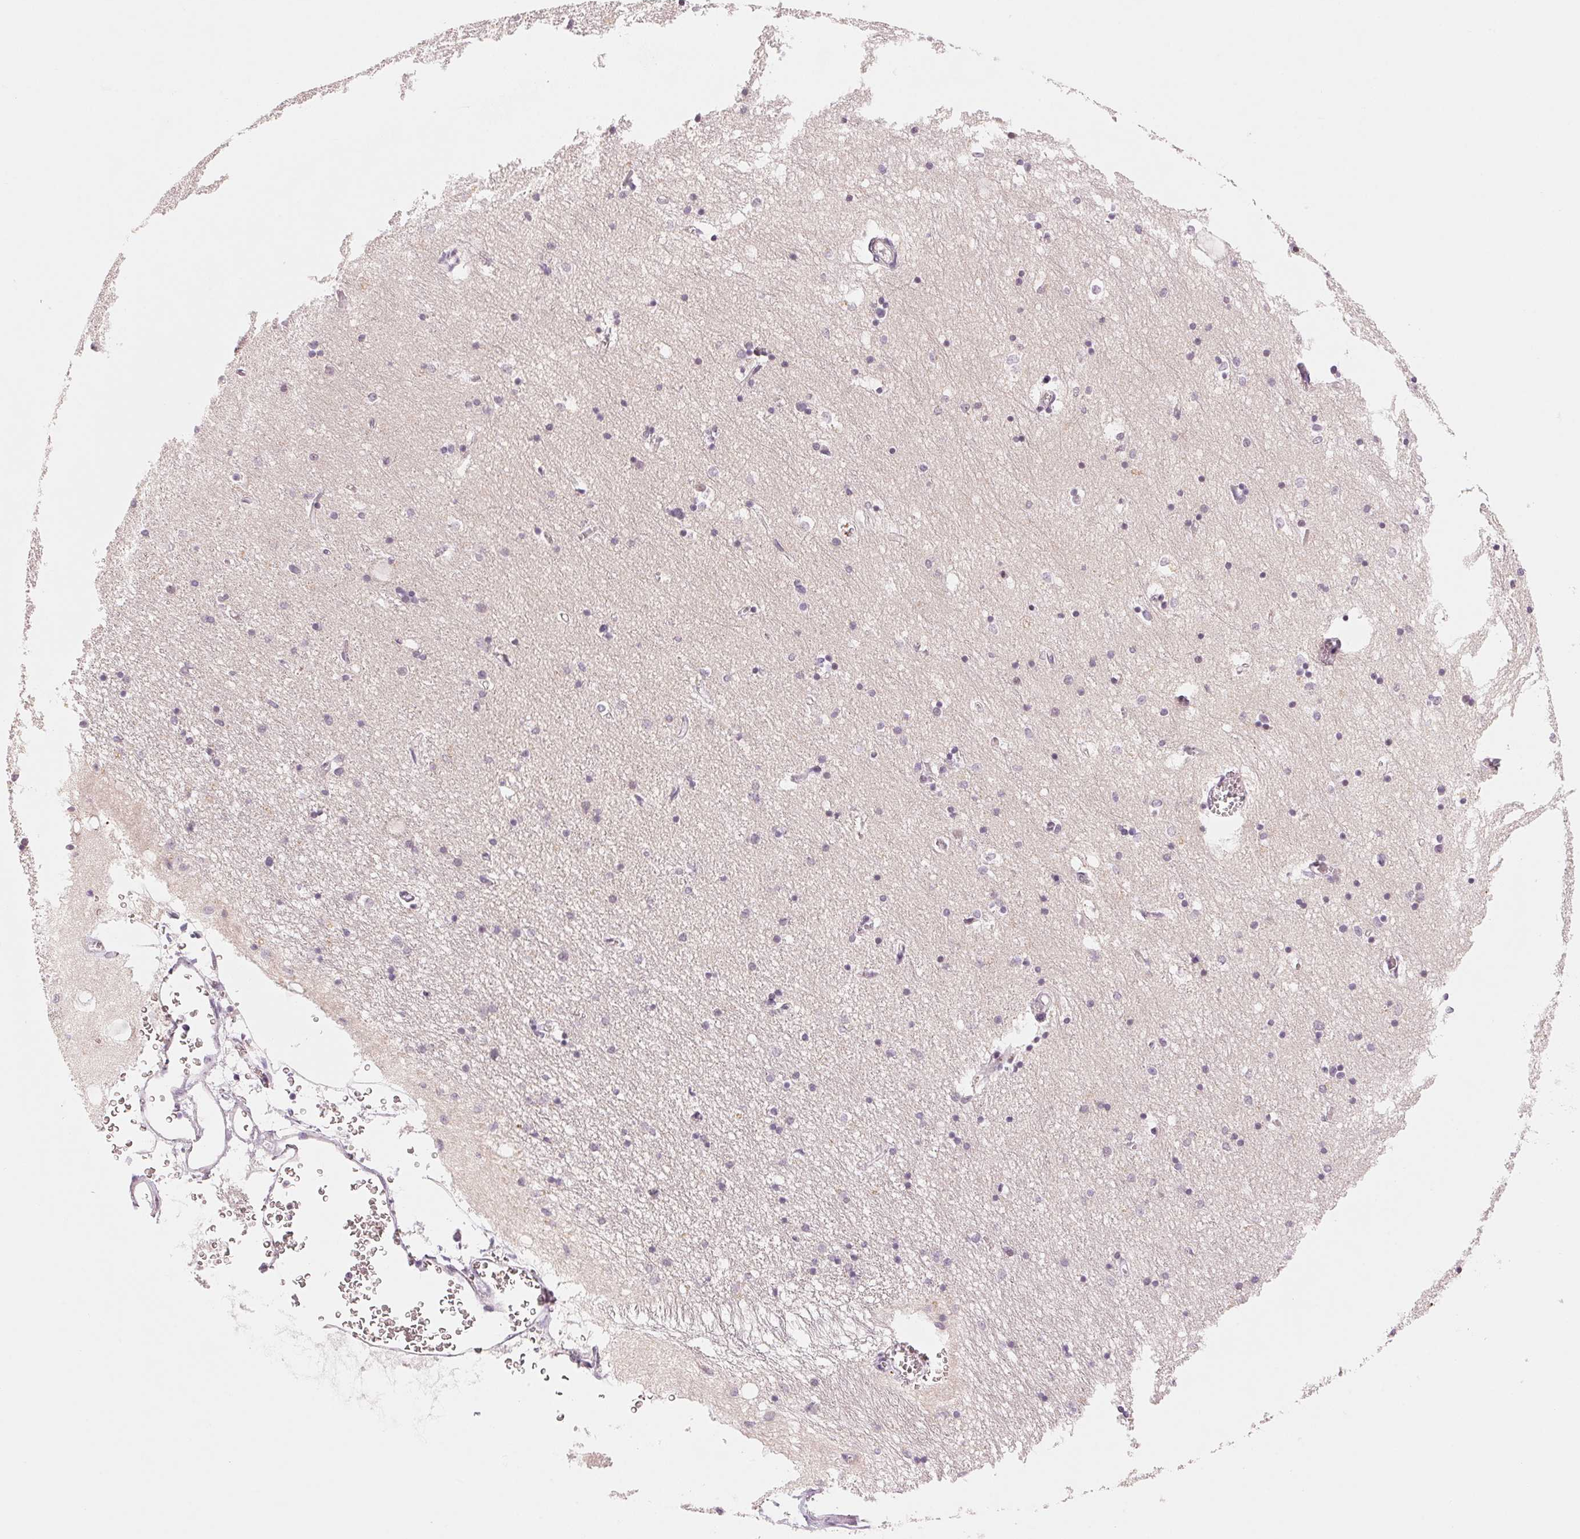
{"staining": {"intensity": "negative", "quantity": "none", "location": "none"}, "tissue": "hippocampus", "cell_type": "Glial cells", "image_type": "normal", "snomed": [{"axis": "morphology", "description": "Normal tissue, NOS"}, {"axis": "topography", "description": "Lateral ventricle wall"}, {"axis": "topography", "description": "Hippocampus"}], "caption": "Glial cells show no significant protein expression in normal hippocampus. The staining was performed using DAB to visualize the protein expression in brown, while the nuclei were stained in blue with hematoxylin (Magnification: 20x).", "gene": "SLC17A4", "patient": {"sex": "female", "age": 63}}